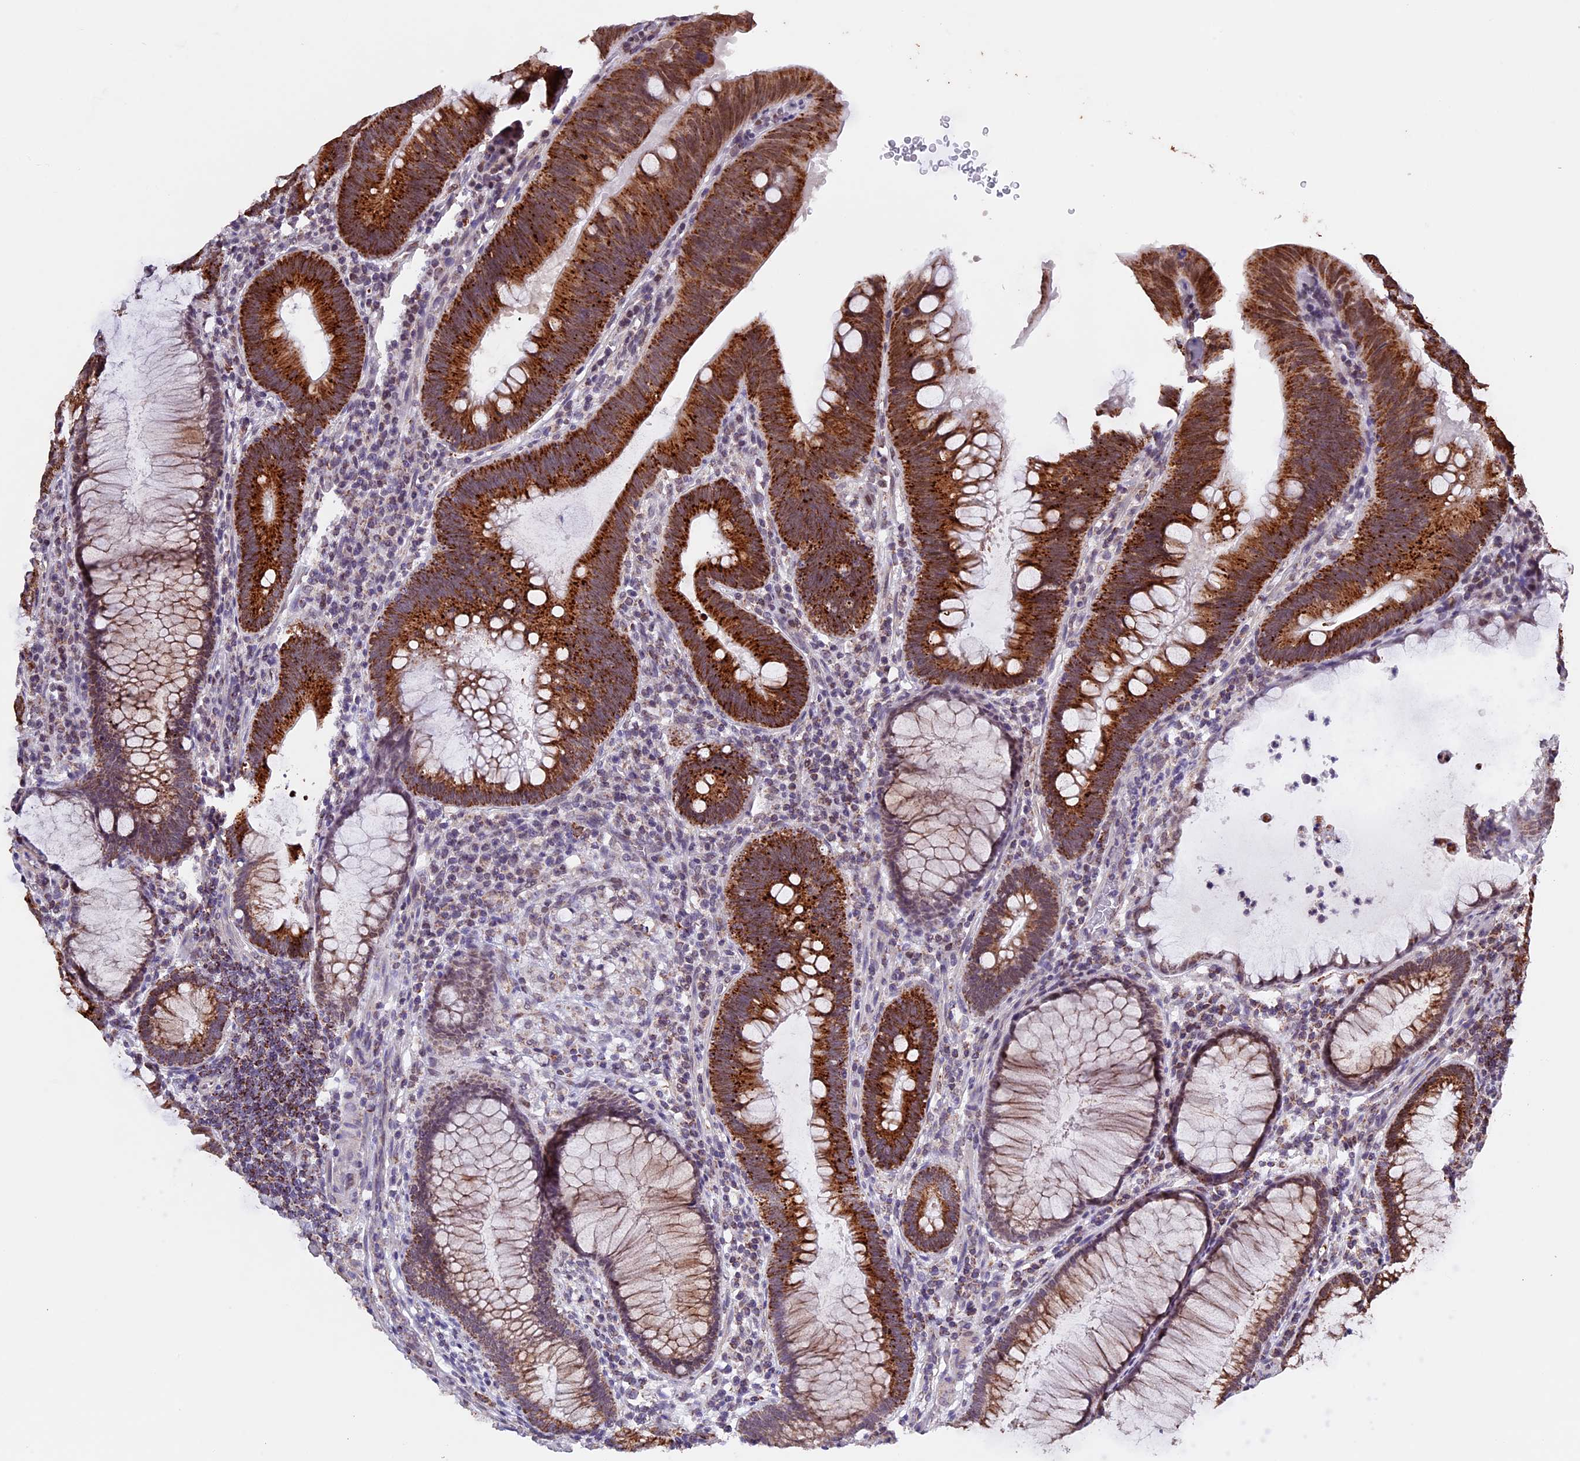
{"staining": {"intensity": "strong", "quantity": ">75%", "location": "cytoplasmic/membranous"}, "tissue": "colorectal cancer", "cell_type": "Tumor cells", "image_type": "cancer", "snomed": [{"axis": "morphology", "description": "Adenocarcinoma, NOS"}, {"axis": "topography", "description": "Rectum"}], "caption": "High-power microscopy captured an immunohistochemistry photomicrograph of colorectal adenocarcinoma, revealing strong cytoplasmic/membranous expression in approximately >75% of tumor cells.", "gene": "TFAM", "patient": {"sex": "female", "age": 75}}